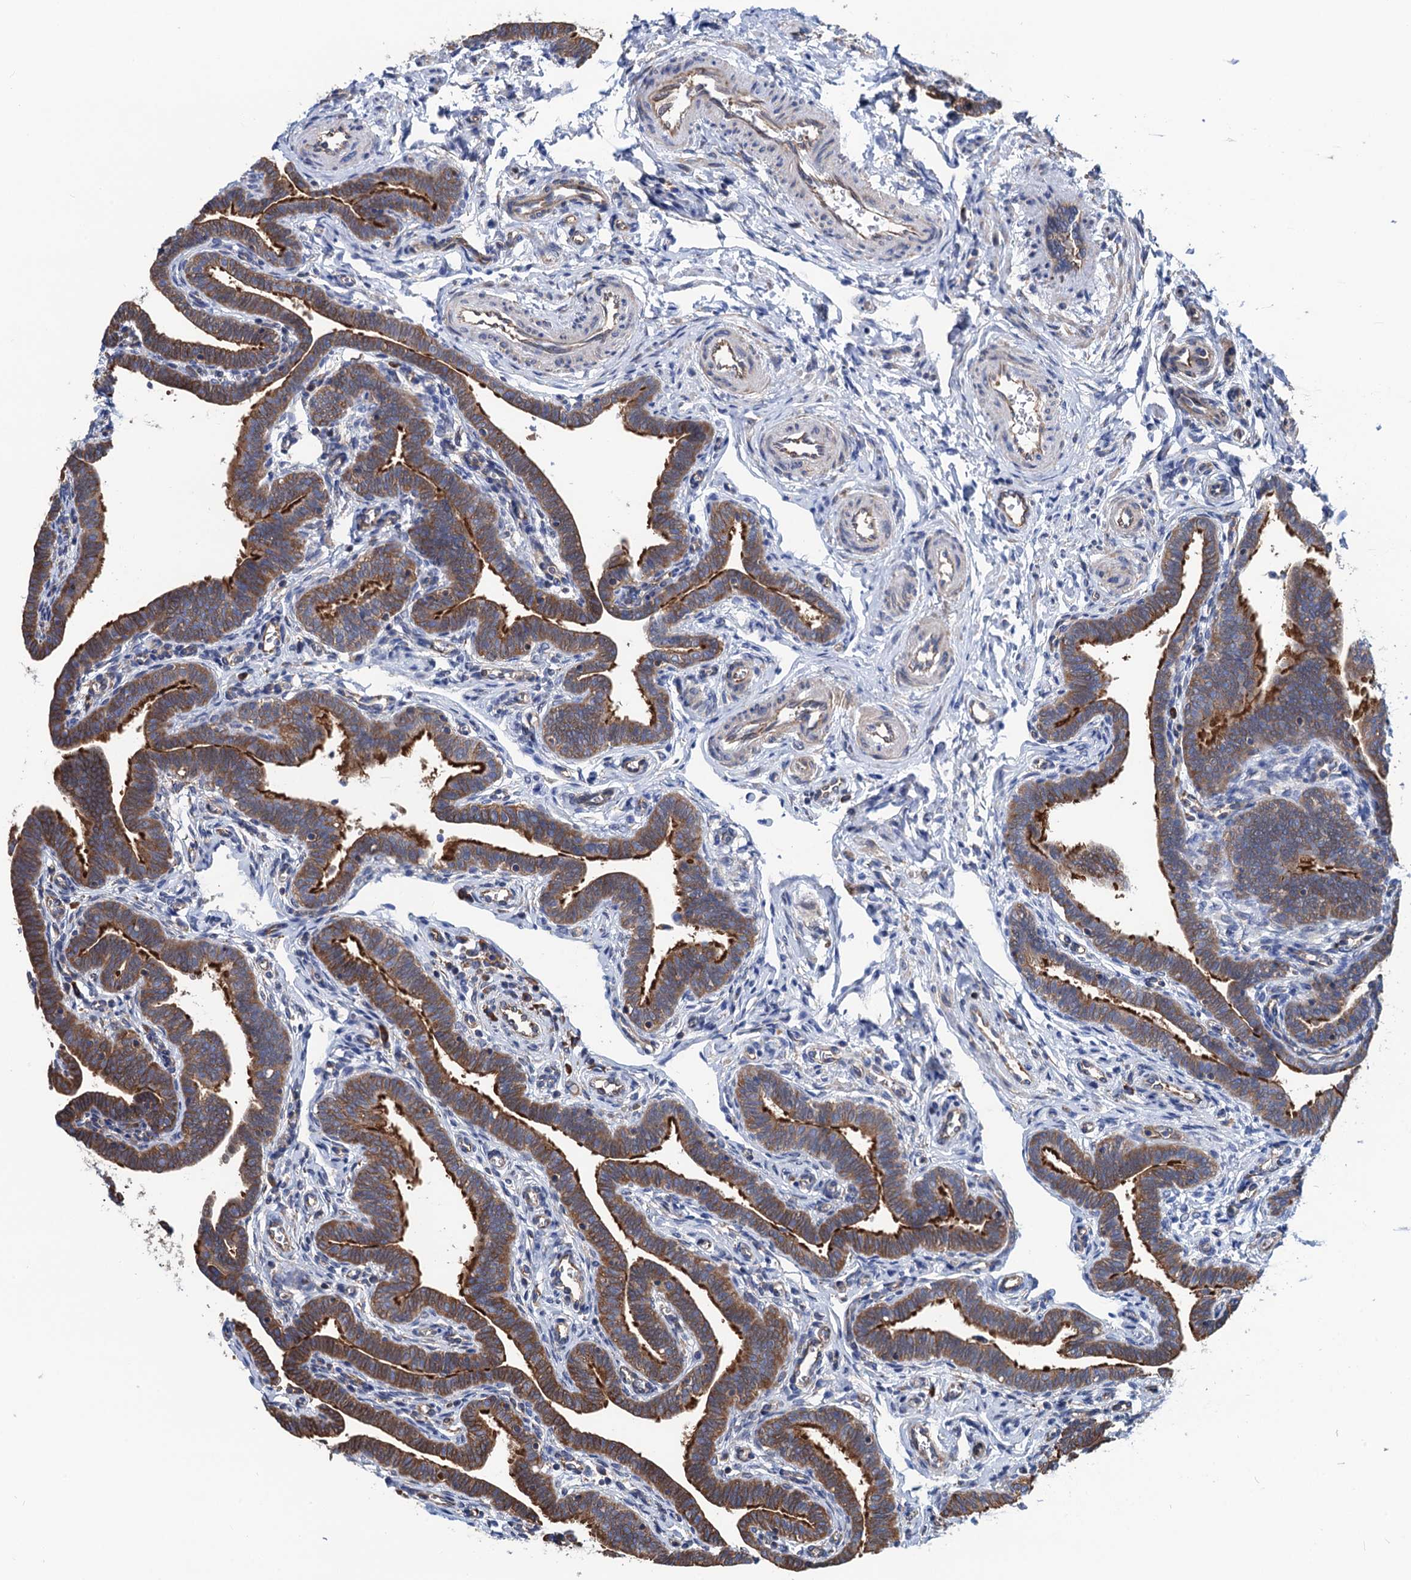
{"staining": {"intensity": "moderate", "quantity": ">75%", "location": "cytoplasmic/membranous"}, "tissue": "fallopian tube", "cell_type": "Glandular cells", "image_type": "normal", "snomed": [{"axis": "morphology", "description": "Normal tissue, NOS"}, {"axis": "topography", "description": "Fallopian tube"}], "caption": "Human fallopian tube stained for a protein (brown) shows moderate cytoplasmic/membranous positive expression in approximately >75% of glandular cells.", "gene": "SLC12A7", "patient": {"sex": "female", "age": 36}}